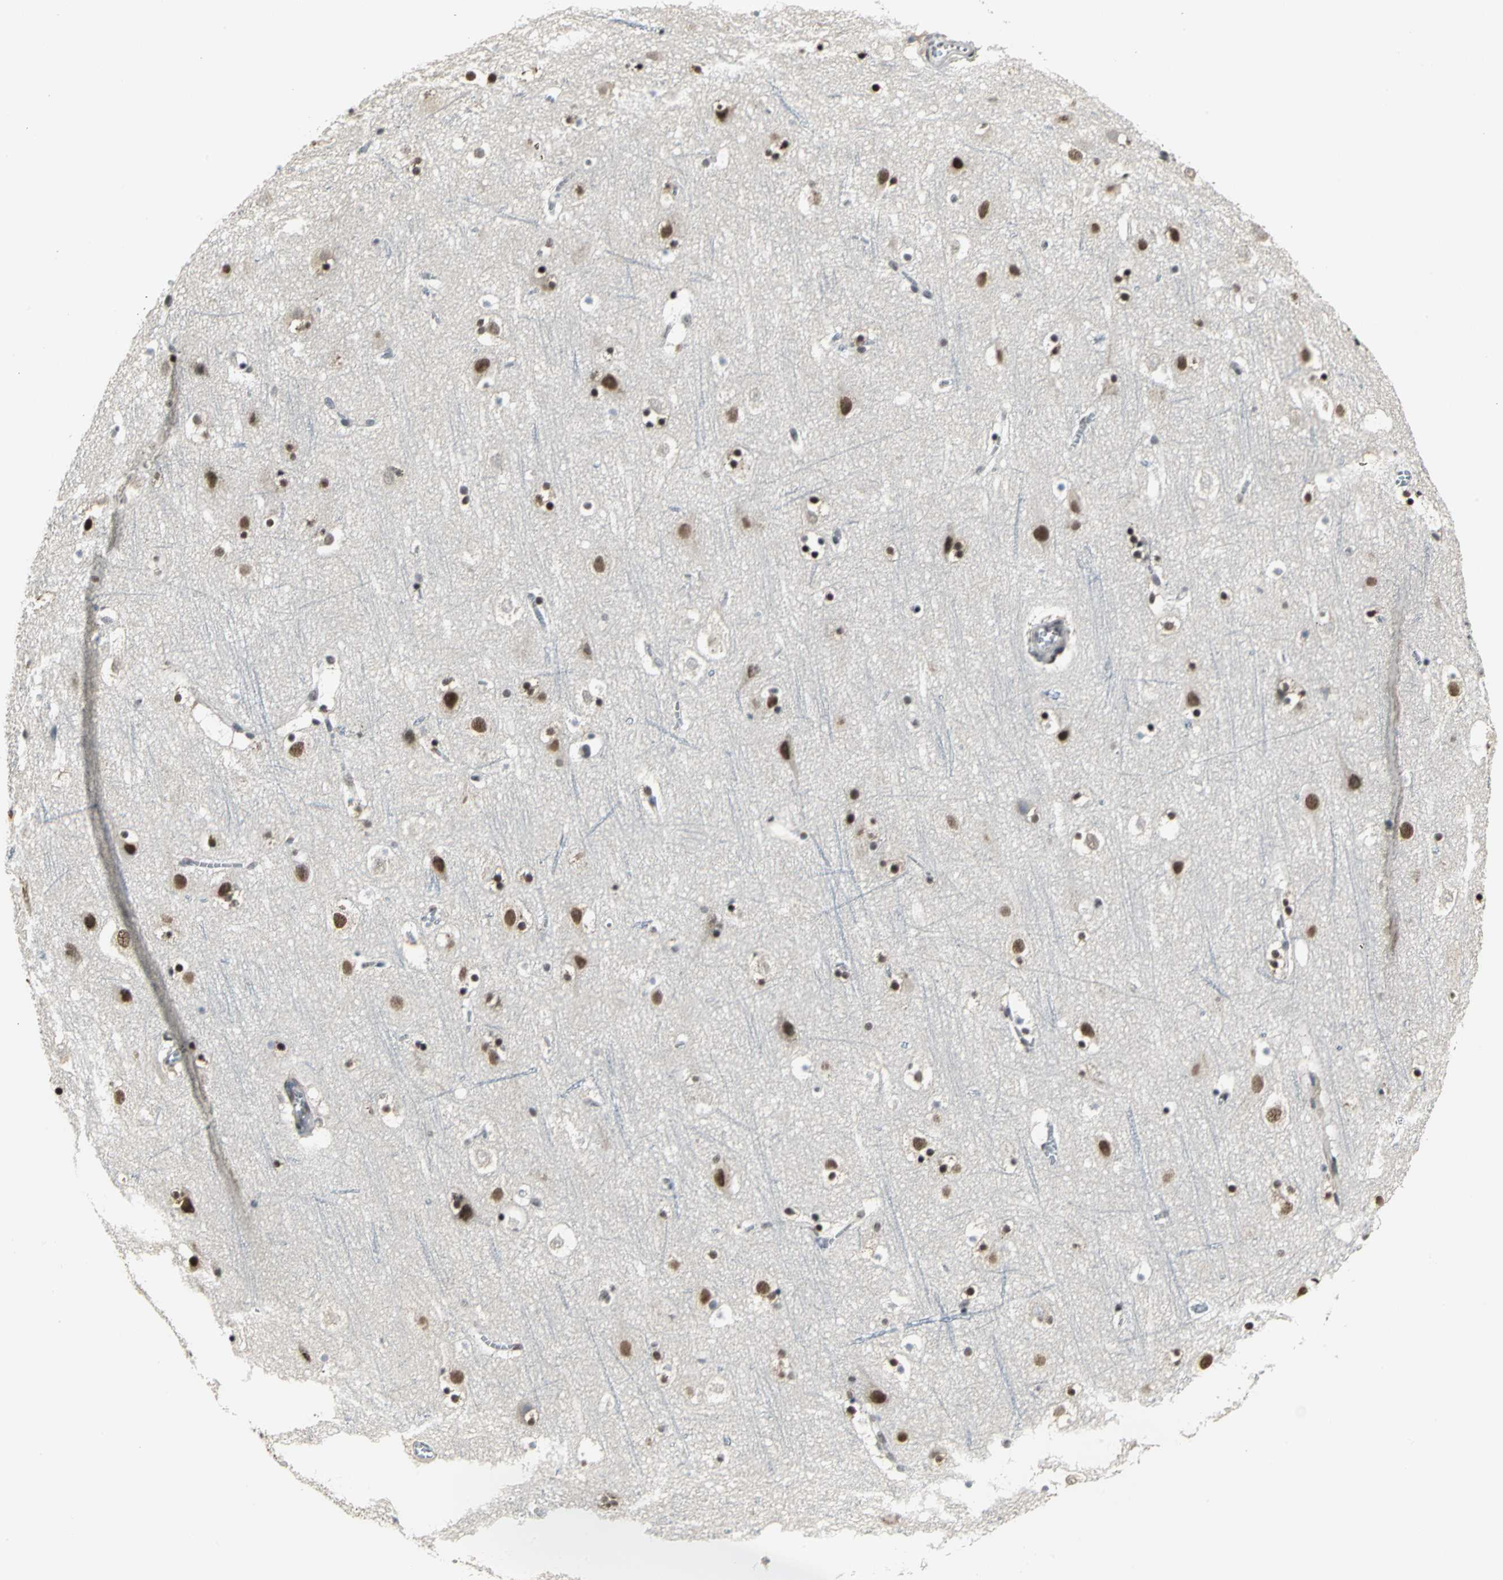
{"staining": {"intensity": "moderate", "quantity": "25%-75%", "location": "nuclear"}, "tissue": "cerebral cortex", "cell_type": "Endothelial cells", "image_type": "normal", "snomed": [{"axis": "morphology", "description": "Normal tissue, NOS"}, {"axis": "topography", "description": "Cerebral cortex"}], "caption": "This photomicrograph shows IHC staining of unremarkable cerebral cortex, with medium moderate nuclear positivity in about 25%-75% of endothelial cells.", "gene": "CCDC88C", "patient": {"sex": "male", "age": 45}}